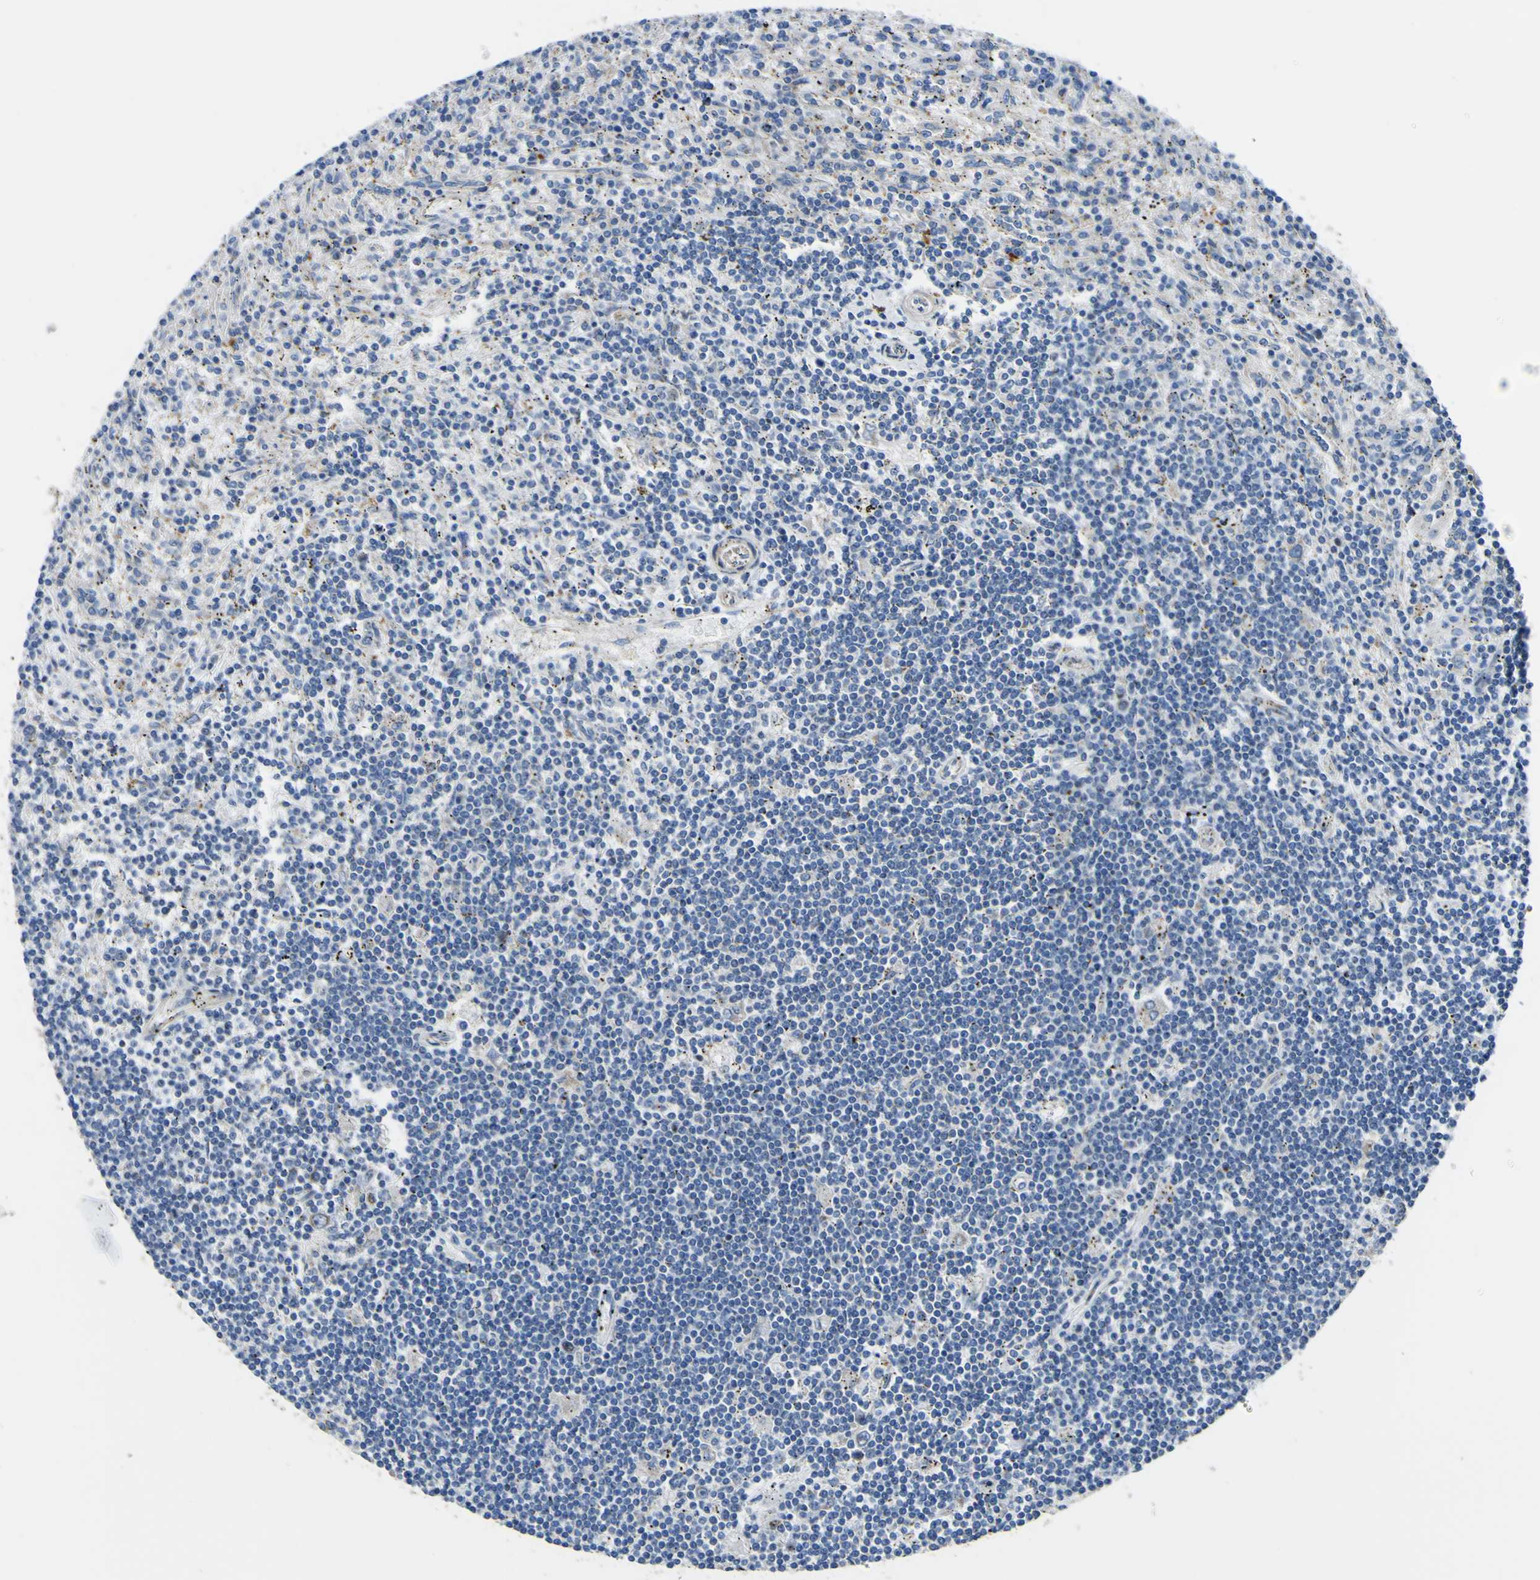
{"staining": {"intensity": "negative", "quantity": "none", "location": "none"}, "tissue": "lymphoma", "cell_type": "Tumor cells", "image_type": "cancer", "snomed": [{"axis": "morphology", "description": "Malignant lymphoma, non-Hodgkin's type, Low grade"}, {"axis": "topography", "description": "Spleen"}], "caption": "There is no significant expression in tumor cells of lymphoma. (Stains: DAB (3,3'-diaminobenzidine) IHC with hematoxylin counter stain, Microscopy: brightfield microscopy at high magnification).", "gene": "ALDH18A1", "patient": {"sex": "male", "age": 76}}